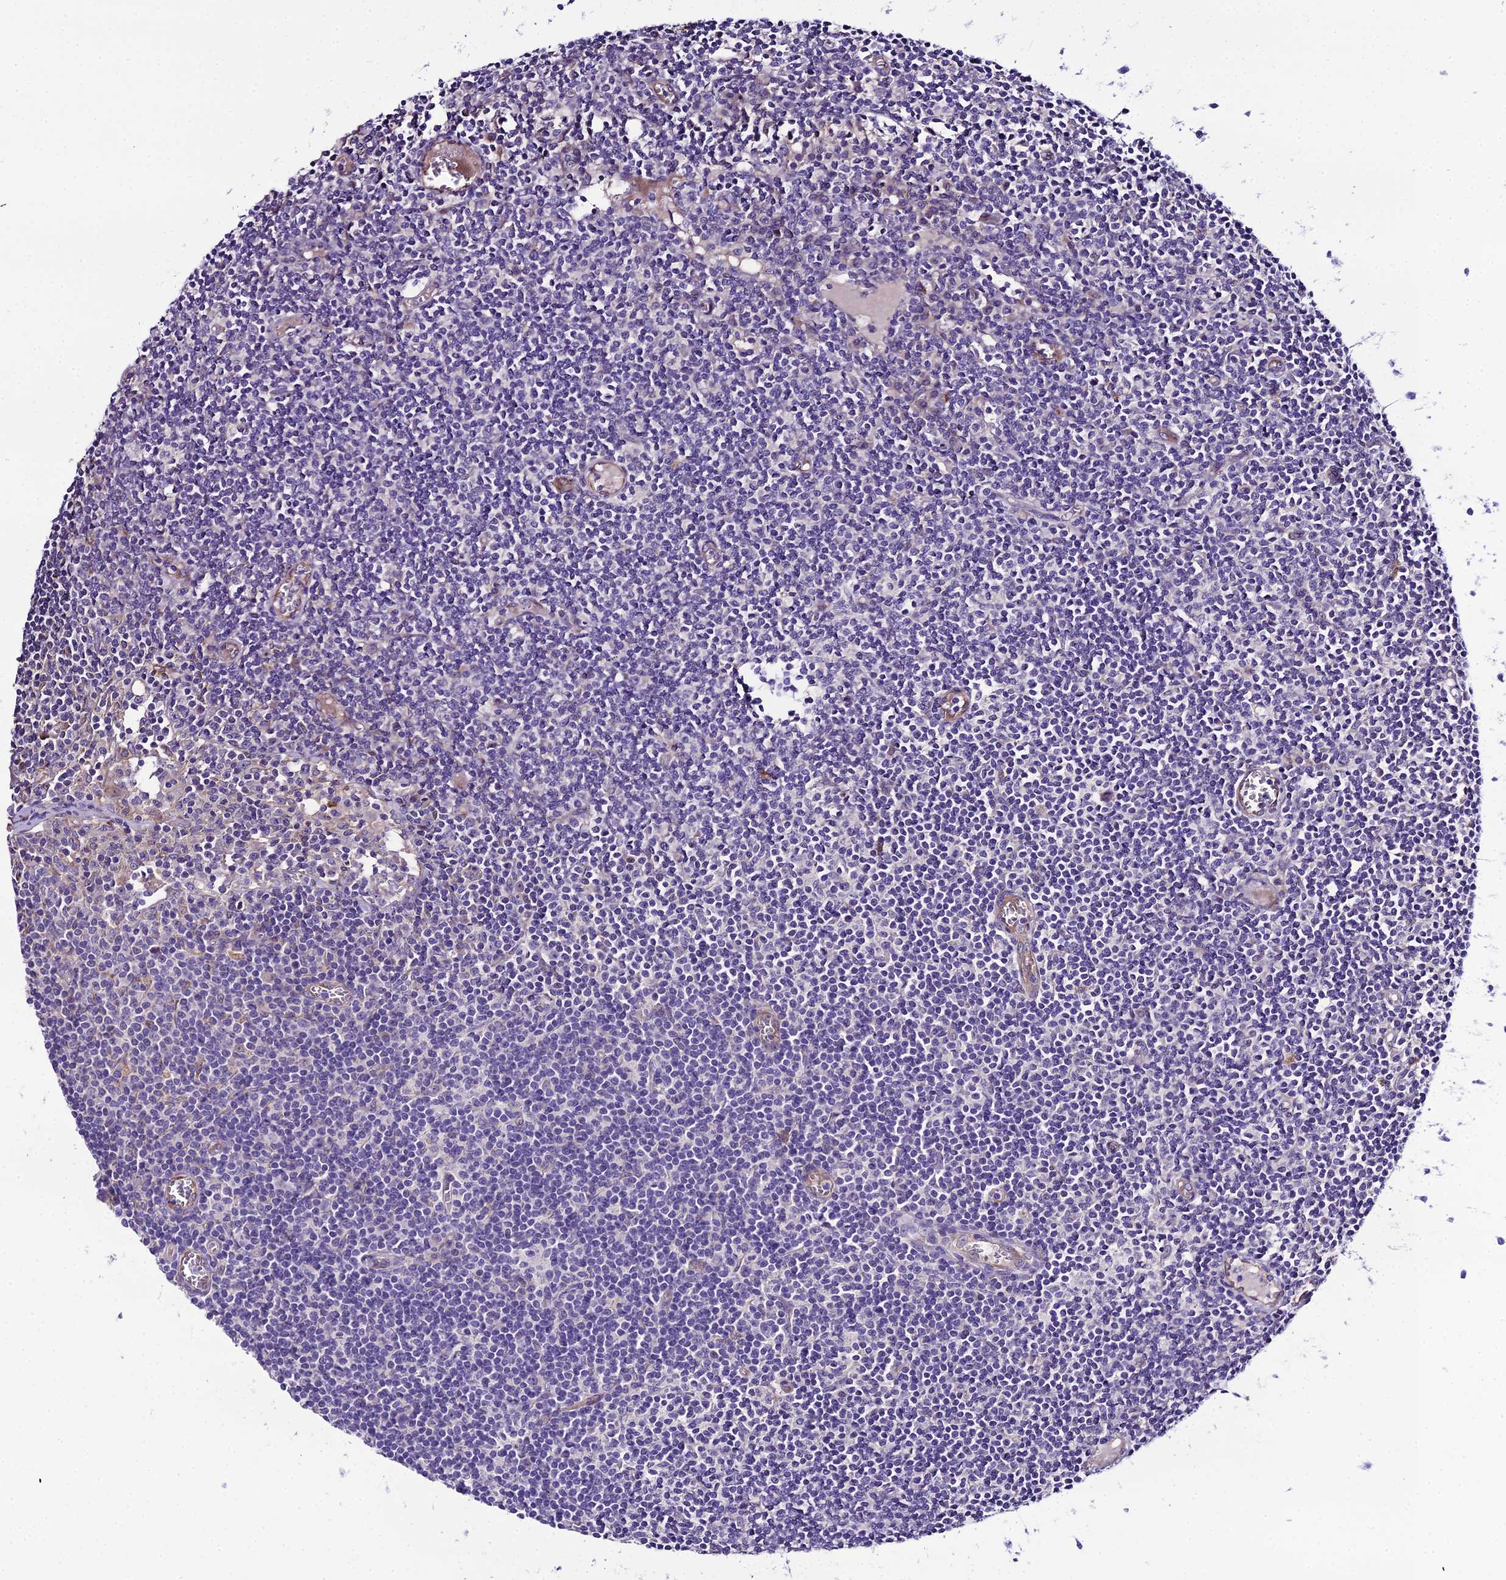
{"staining": {"intensity": "negative", "quantity": "none", "location": "none"}, "tissue": "lymph node", "cell_type": "Germinal center cells", "image_type": "normal", "snomed": [{"axis": "morphology", "description": "Normal tissue, NOS"}, {"axis": "topography", "description": "Lymph node"}], "caption": "Immunohistochemical staining of benign lymph node displays no significant expression in germinal center cells.", "gene": "MB21D2", "patient": {"sex": "female", "age": 55}}